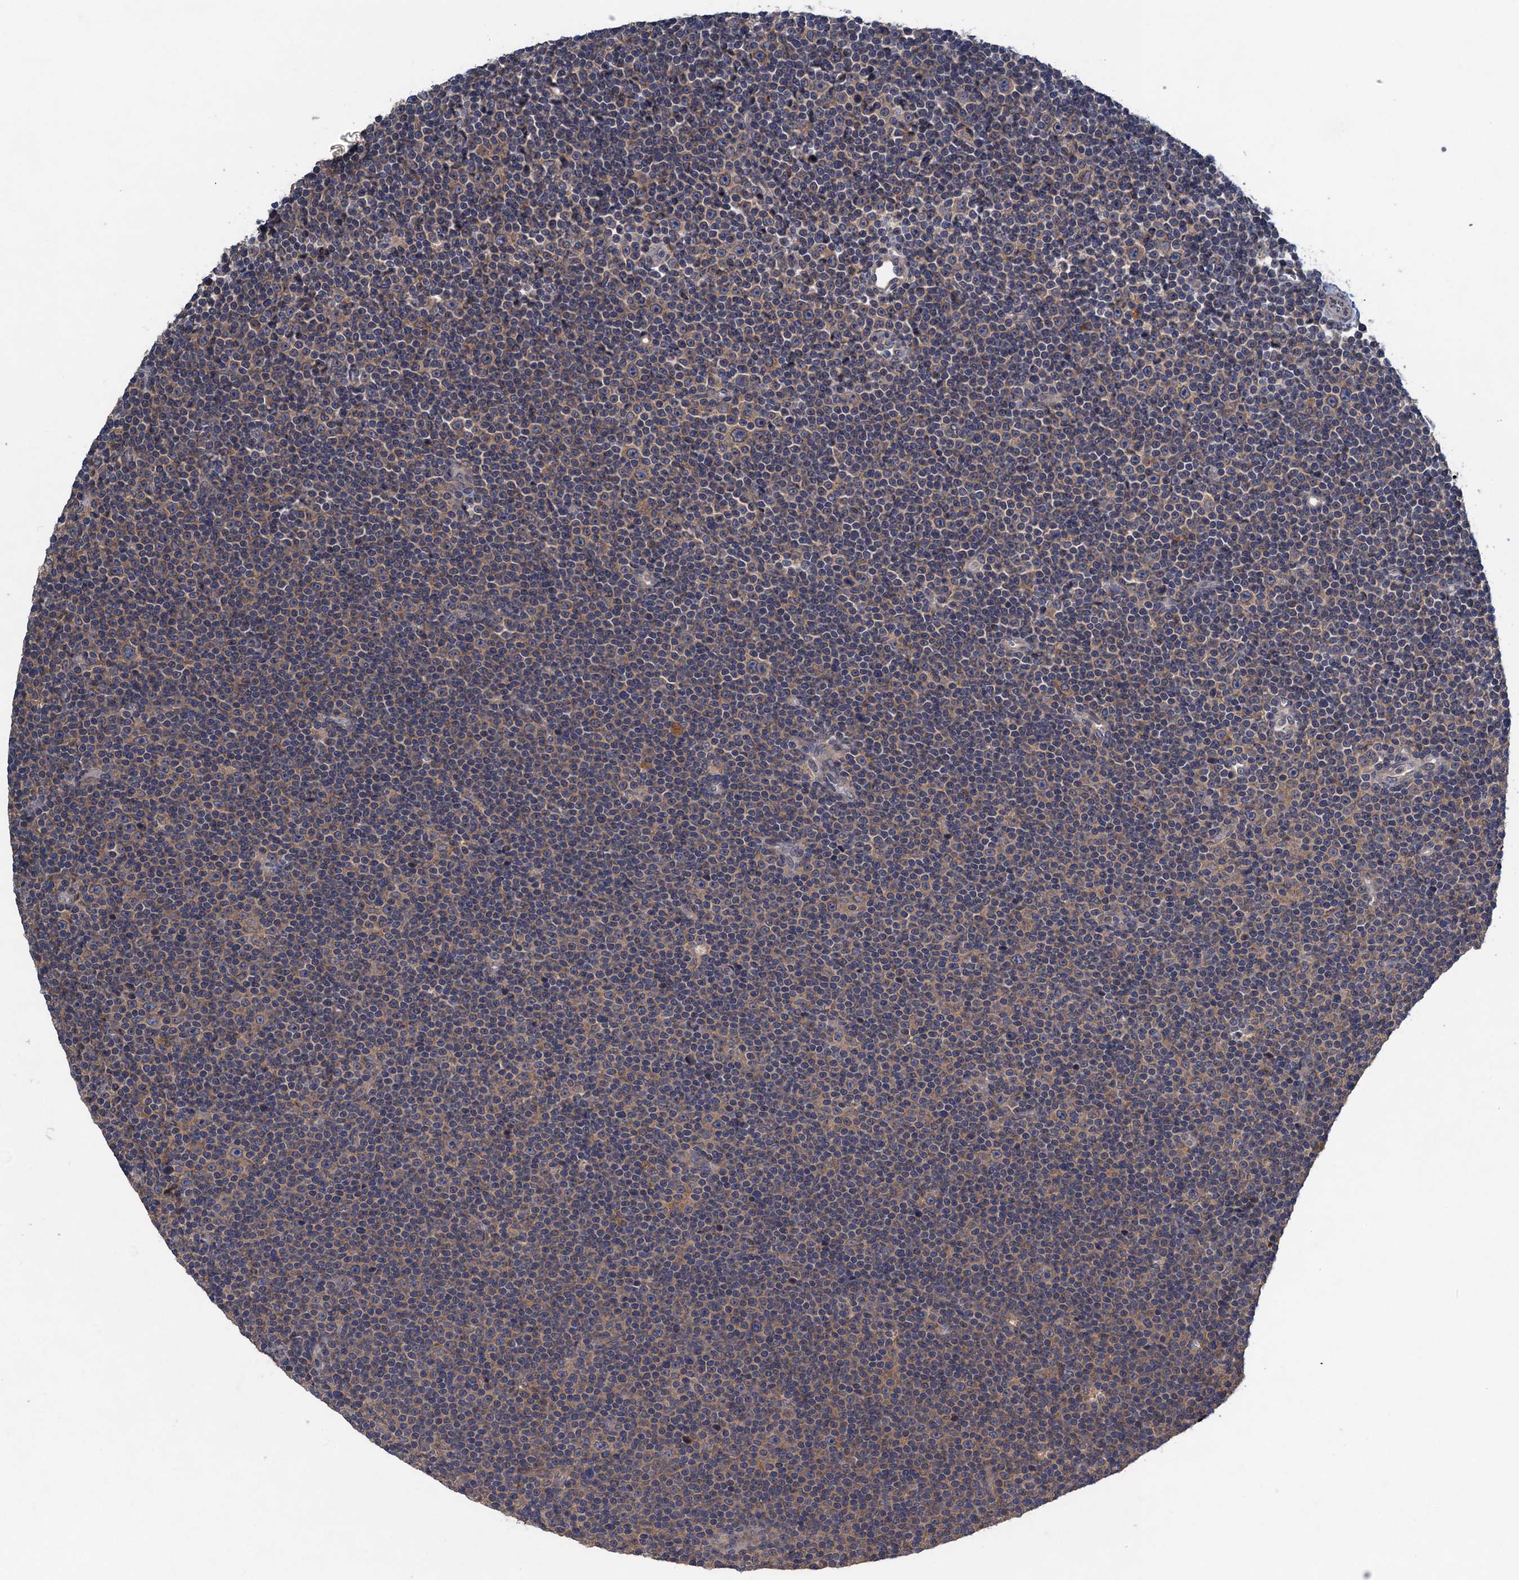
{"staining": {"intensity": "weak", "quantity": ">75%", "location": "cytoplasmic/membranous"}, "tissue": "lymphoma", "cell_type": "Tumor cells", "image_type": "cancer", "snomed": [{"axis": "morphology", "description": "Malignant lymphoma, non-Hodgkin's type, Low grade"}, {"axis": "topography", "description": "Lymph node"}], "caption": "IHC photomicrograph of neoplastic tissue: human malignant lymphoma, non-Hodgkin's type (low-grade) stained using IHC exhibits low levels of weak protein expression localized specifically in the cytoplasmic/membranous of tumor cells, appearing as a cytoplasmic/membranous brown color.", "gene": "CNTN5", "patient": {"sex": "female", "age": 67}}